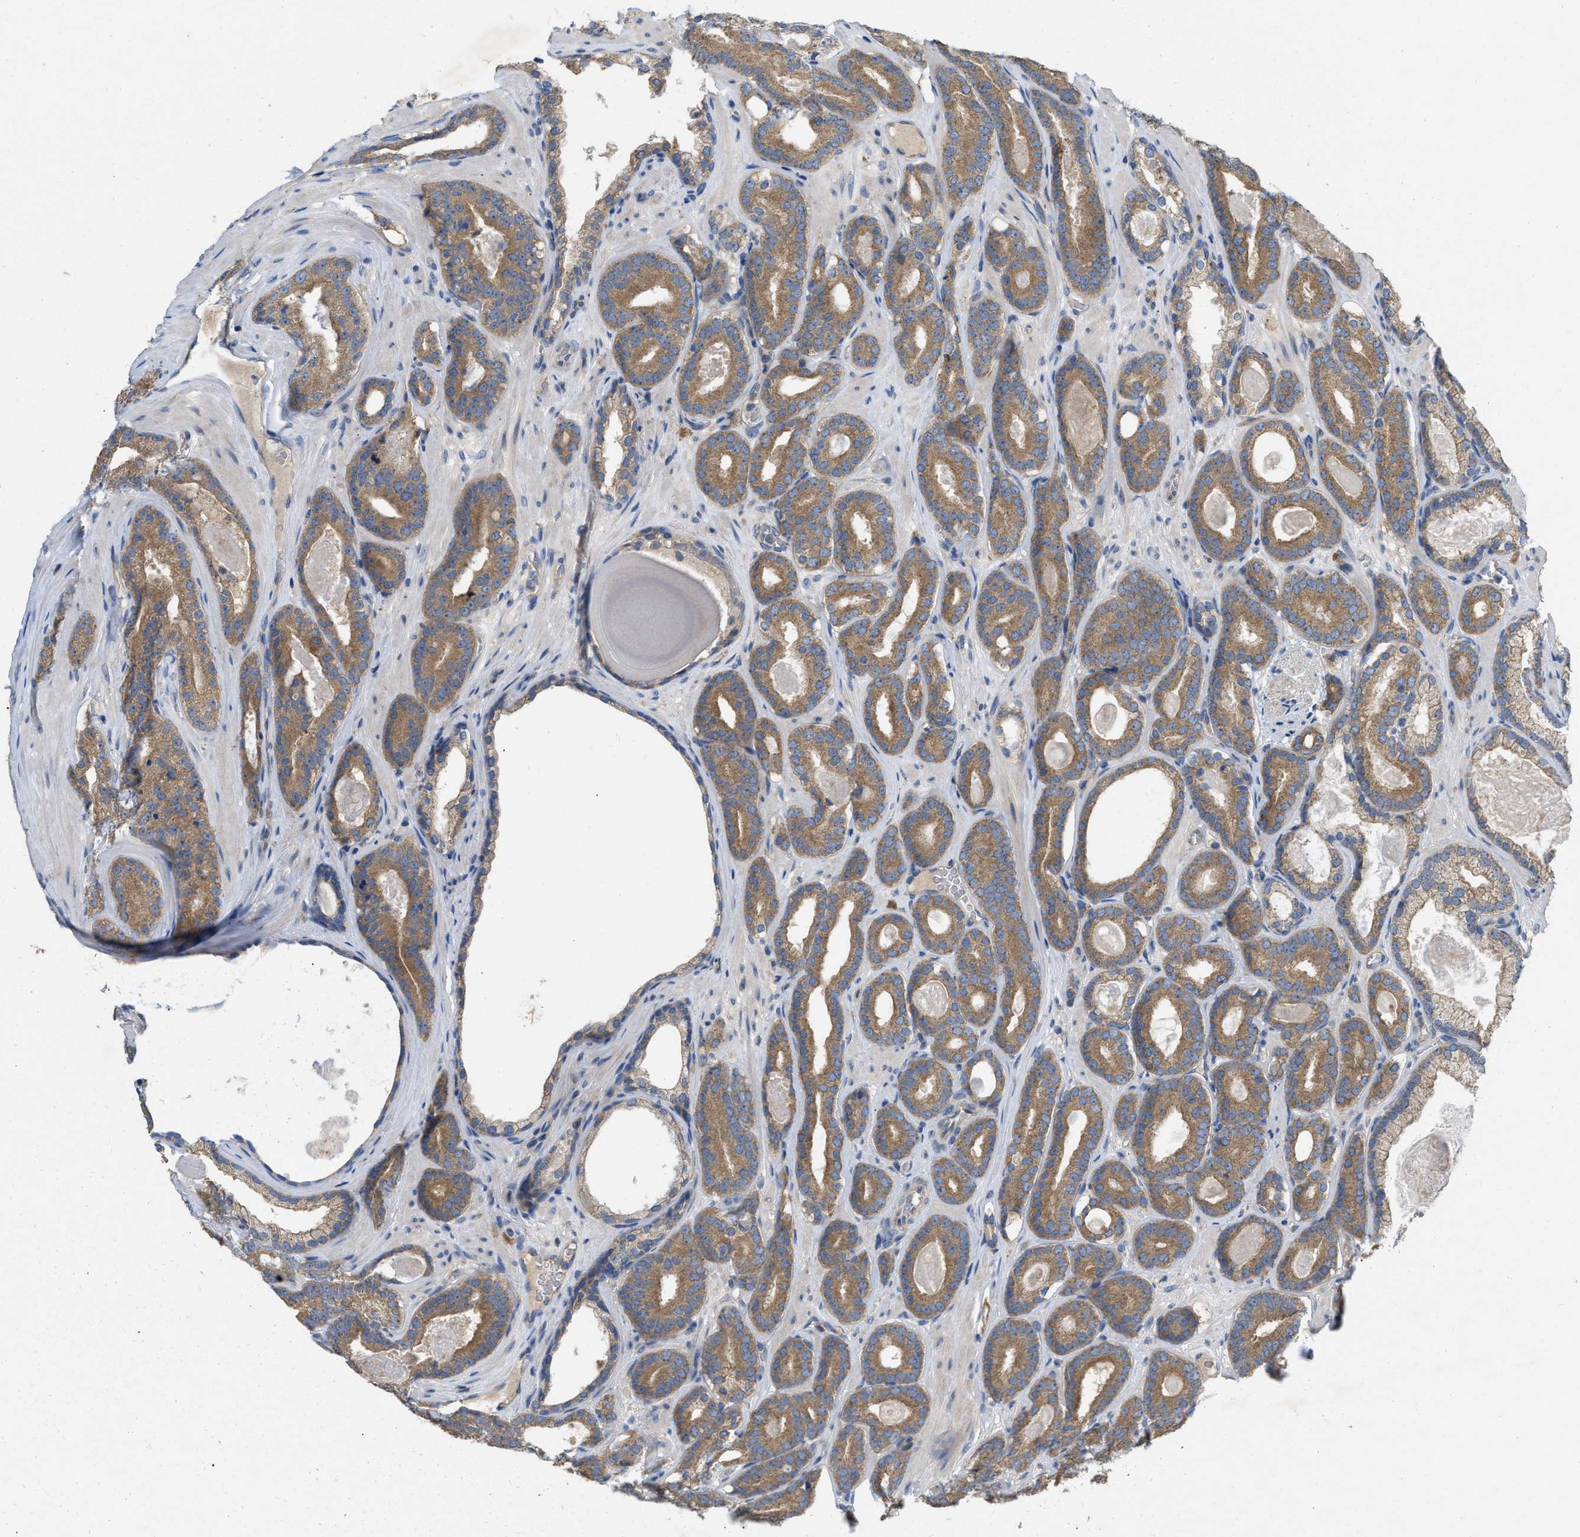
{"staining": {"intensity": "moderate", "quantity": ">75%", "location": "cytoplasmic/membranous"}, "tissue": "prostate cancer", "cell_type": "Tumor cells", "image_type": "cancer", "snomed": [{"axis": "morphology", "description": "Adenocarcinoma, High grade"}, {"axis": "topography", "description": "Prostate"}], "caption": "Immunohistochemical staining of human adenocarcinoma (high-grade) (prostate) demonstrates medium levels of moderate cytoplasmic/membranous staining in approximately >75% of tumor cells.", "gene": "TMEM131", "patient": {"sex": "male", "age": 60}}